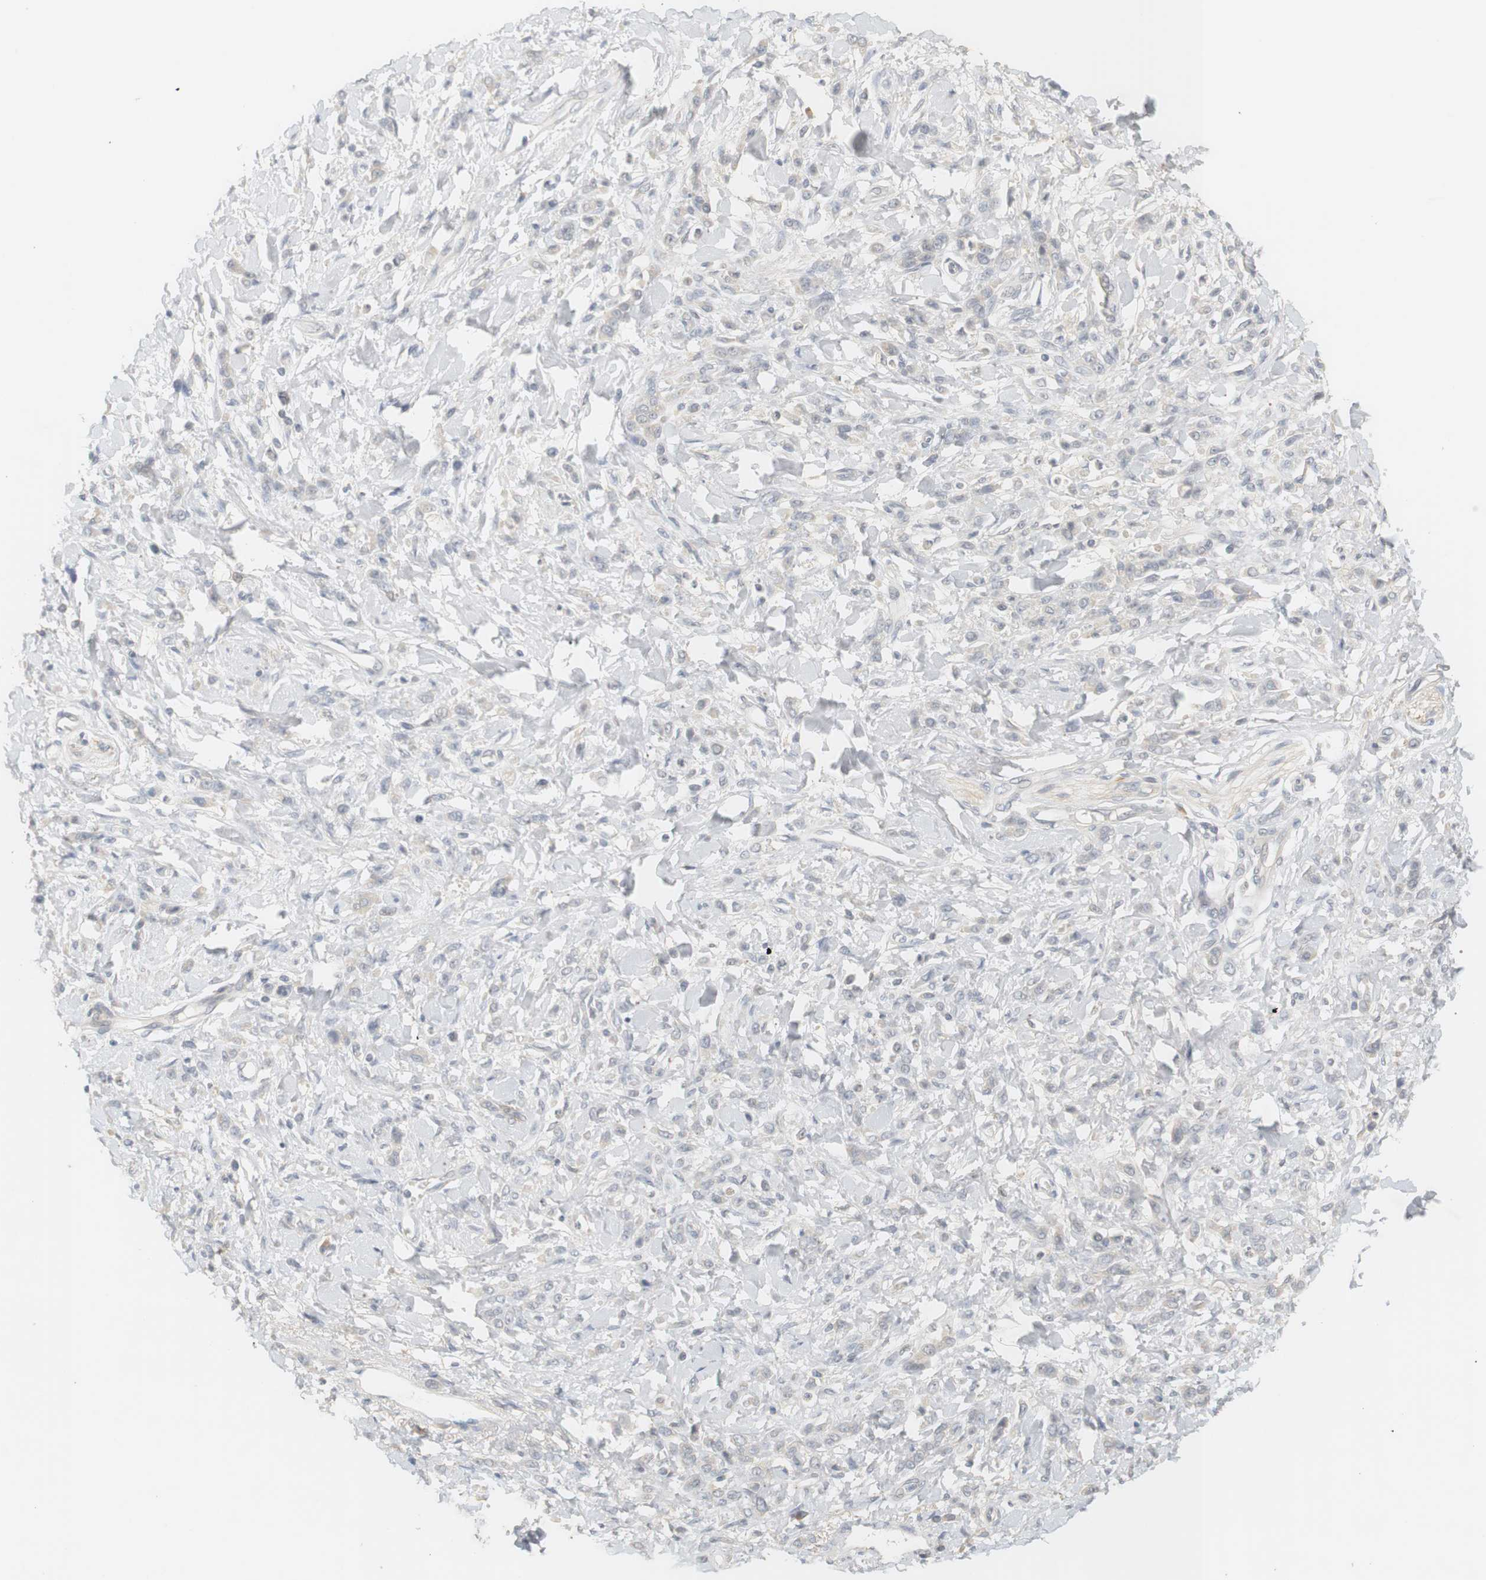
{"staining": {"intensity": "negative", "quantity": "none", "location": "none"}, "tissue": "stomach cancer", "cell_type": "Tumor cells", "image_type": "cancer", "snomed": [{"axis": "morphology", "description": "Normal tissue, NOS"}, {"axis": "morphology", "description": "Adenocarcinoma, NOS"}, {"axis": "topography", "description": "Stomach"}], "caption": "Immunohistochemical staining of stomach cancer displays no significant positivity in tumor cells.", "gene": "RTN3", "patient": {"sex": "male", "age": 82}}